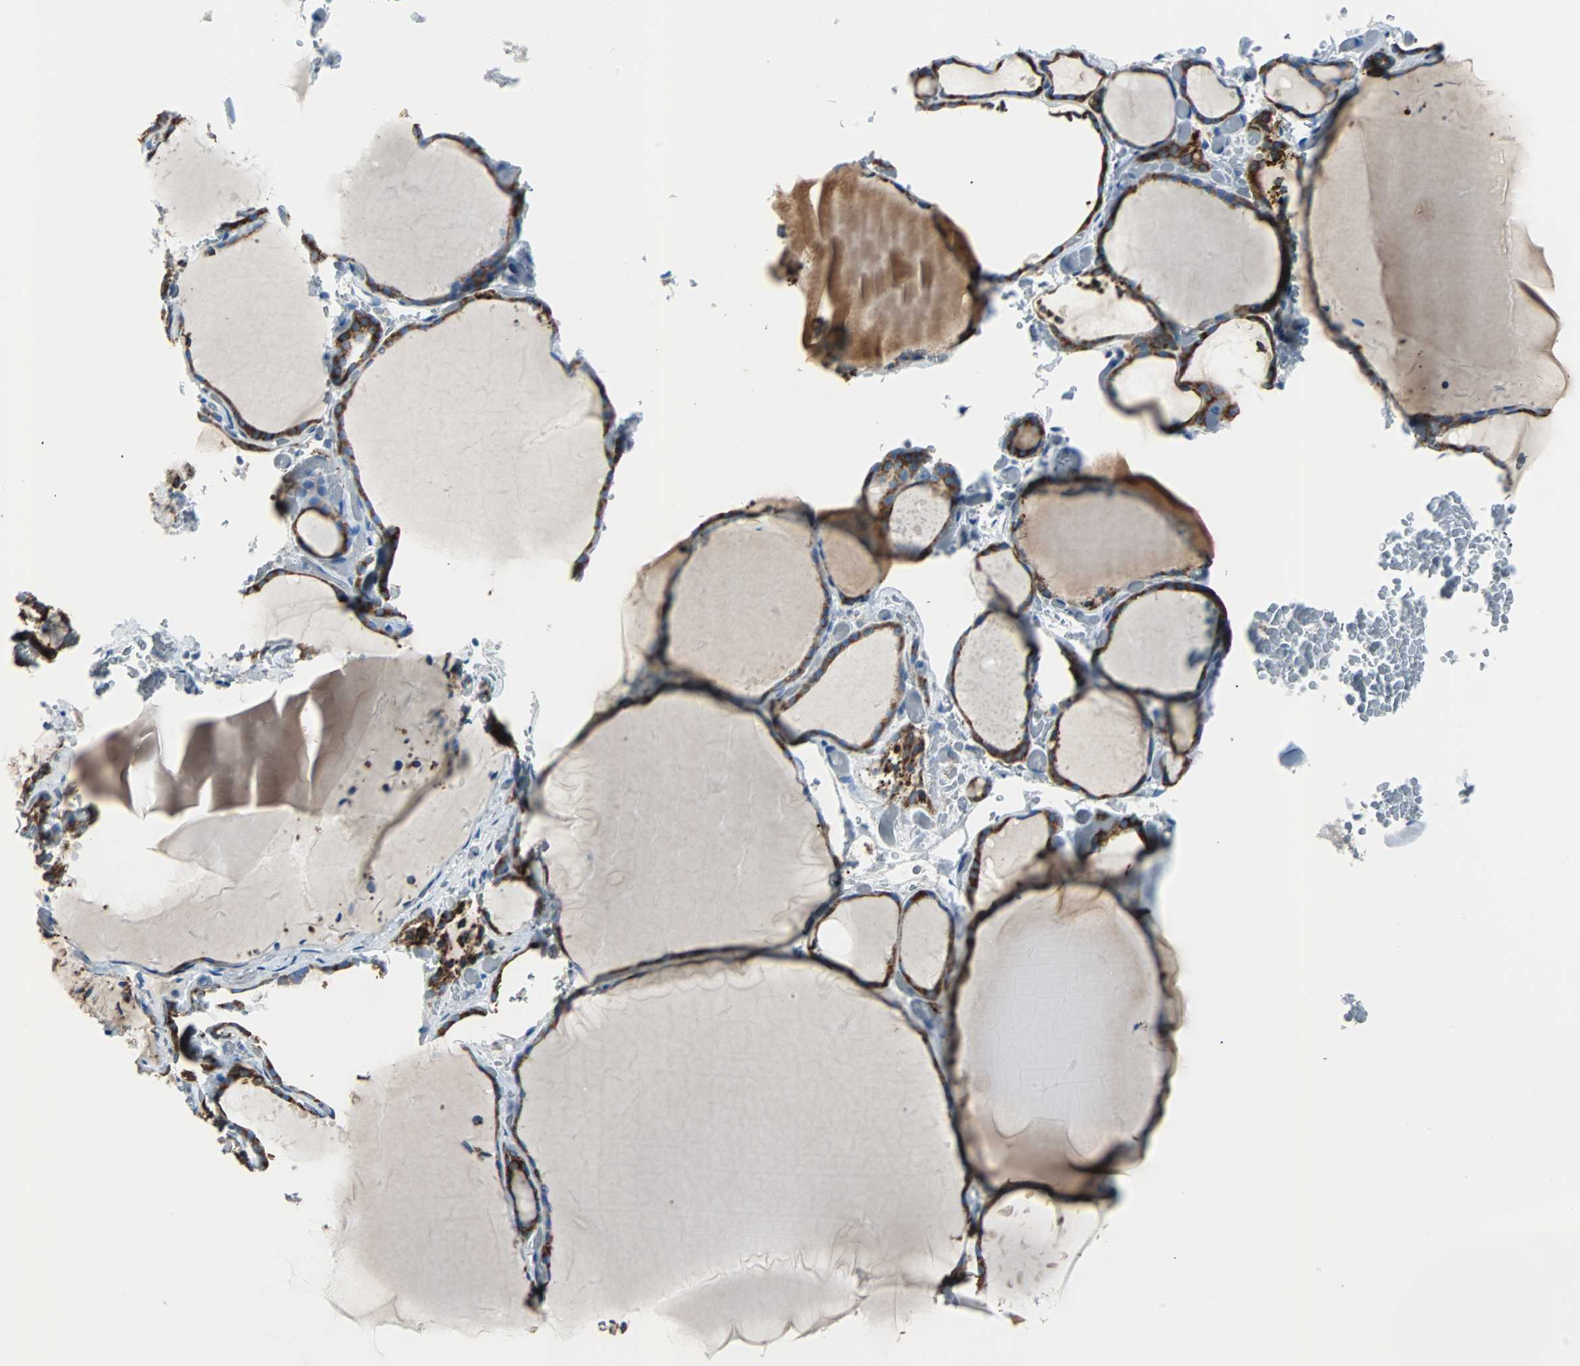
{"staining": {"intensity": "moderate", "quantity": ">75%", "location": "cytoplasmic/membranous"}, "tissue": "thyroid gland", "cell_type": "Glandular cells", "image_type": "normal", "snomed": [{"axis": "morphology", "description": "Normal tissue, NOS"}, {"axis": "topography", "description": "Thyroid gland"}], "caption": "Immunohistochemistry (DAB) staining of unremarkable human thyroid gland demonstrates moderate cytoplasmic/membranous protein expression in about >75% of glandular cells. (DAB IHC with brightfield microscopy, high magnification).", "gene": "PDIA4", "patient": {"sex": "female", "age": 22}}